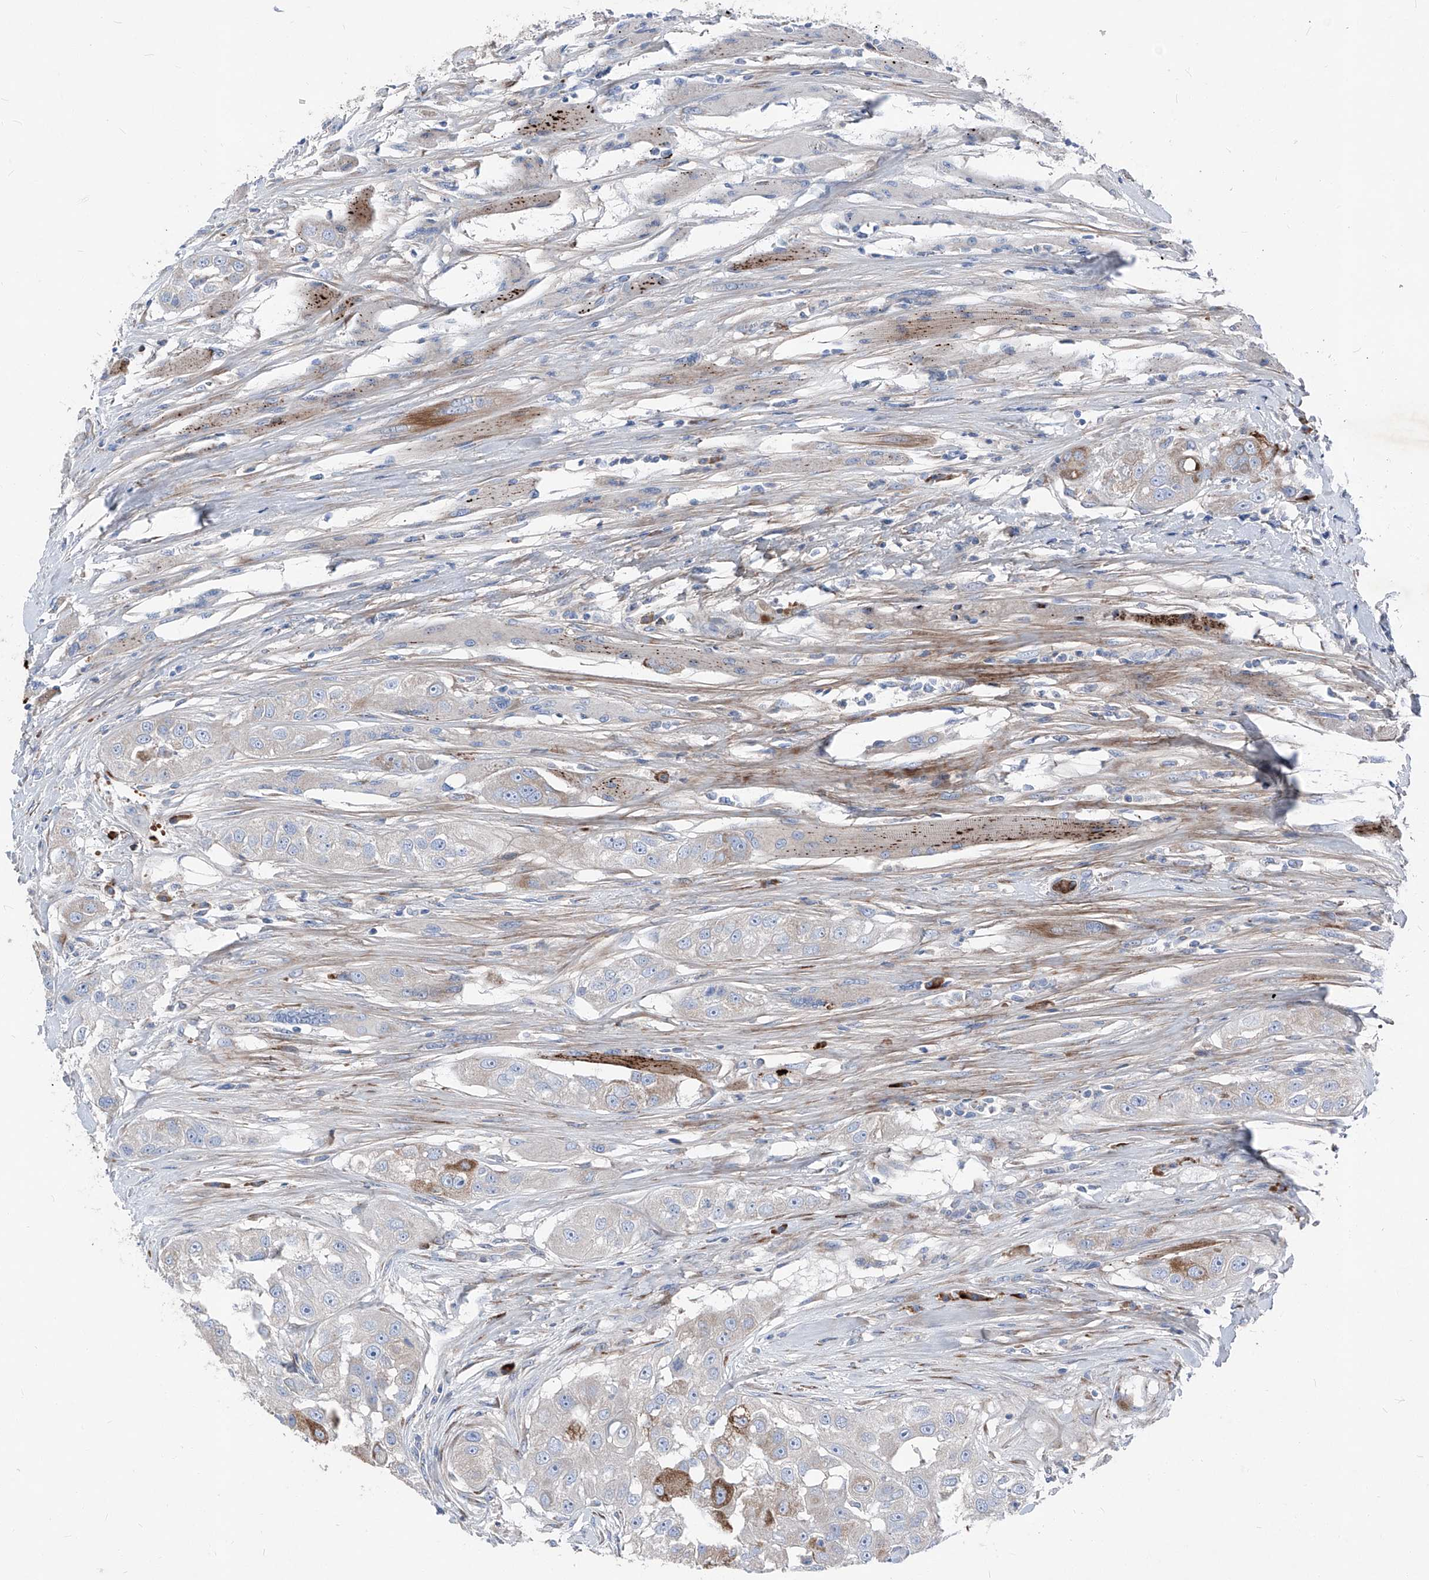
{"staining": {"intensity": "negative", "quantity": "none", "location": "none"}, "tissue": "head and neck cancer", "cell_type": "Tumor cells", "image_type": "cancer", "snomed": [{"axis": "morphology", "description": "Normal tissue, NOS"}, {"axis": "morphology", "description": "Squamous cell carcinoma, NOS"}, {"axis": "topography", "description": "Skeletal muscle"}, {"axis": "topography", "description": "Head-Neck"}], "caption": "DAB (3,3'-diaminobenzidine) immunohistochemical staining of head and neck cancer (squamous cell carcinoma) exhibits no significant staining in tumor cells.", "gene": "IFI27", "patient": {"sex": "male", "age": 51}}